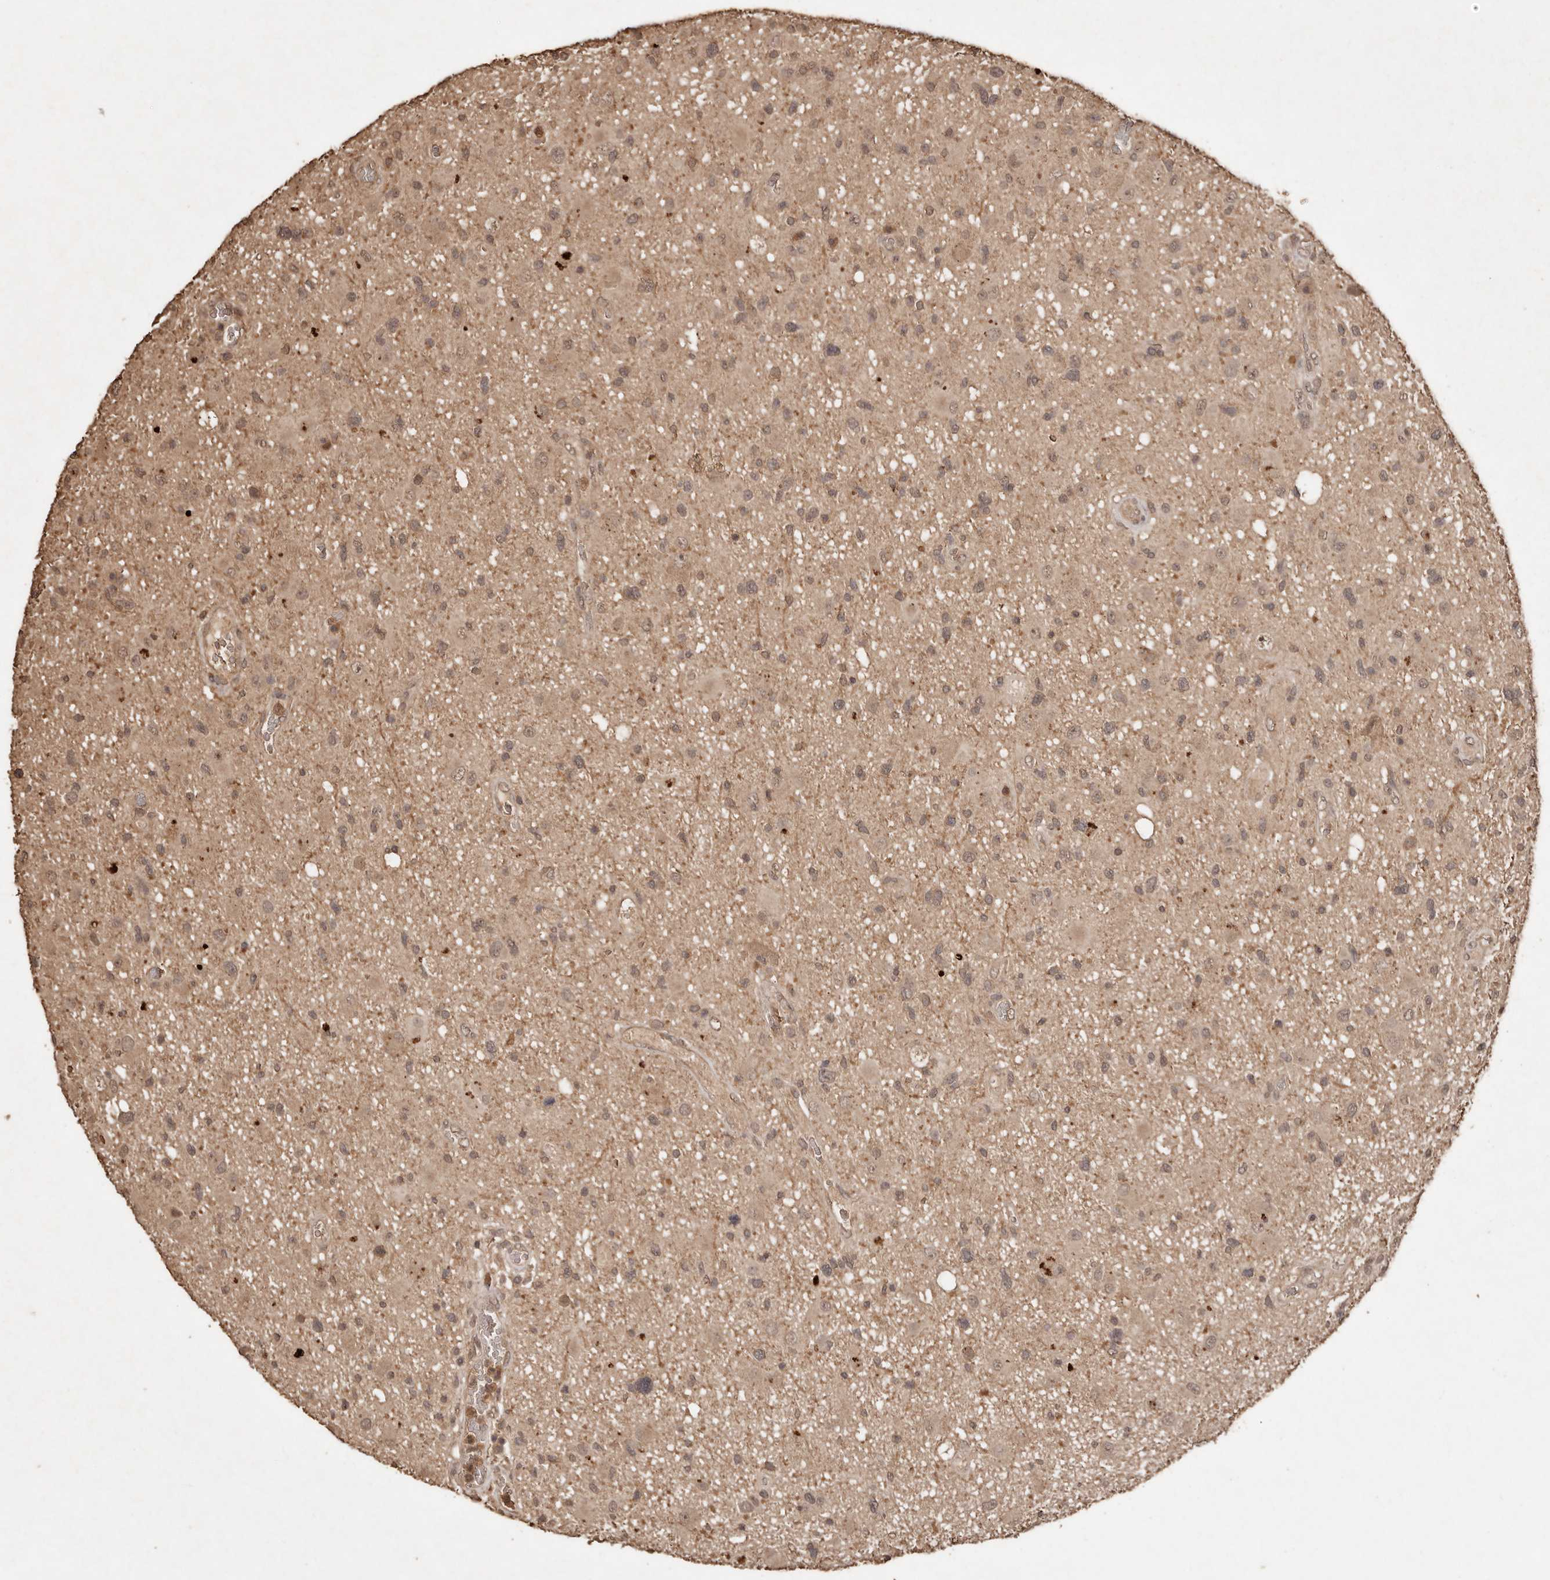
{"staining": {"intensity": "weak", "quantity": ">75%", "location": "cytoplasmic/membranous,nuclear"}, "tissue": "glioma", "cell_type": "Tumor cells", "image_type": "cancer", "snomed": [{"axis": "morphology", "description": "Glioma, malignant, High grade"}, {"axis": "topography", "description": "Brain"}], "caption": "Human malignant high-grade glioma stained with a protein marker demonstrates weak staining in tumor cells.", "gene": "PKDCC", "patient": {"sex": "male", "age": 33}}